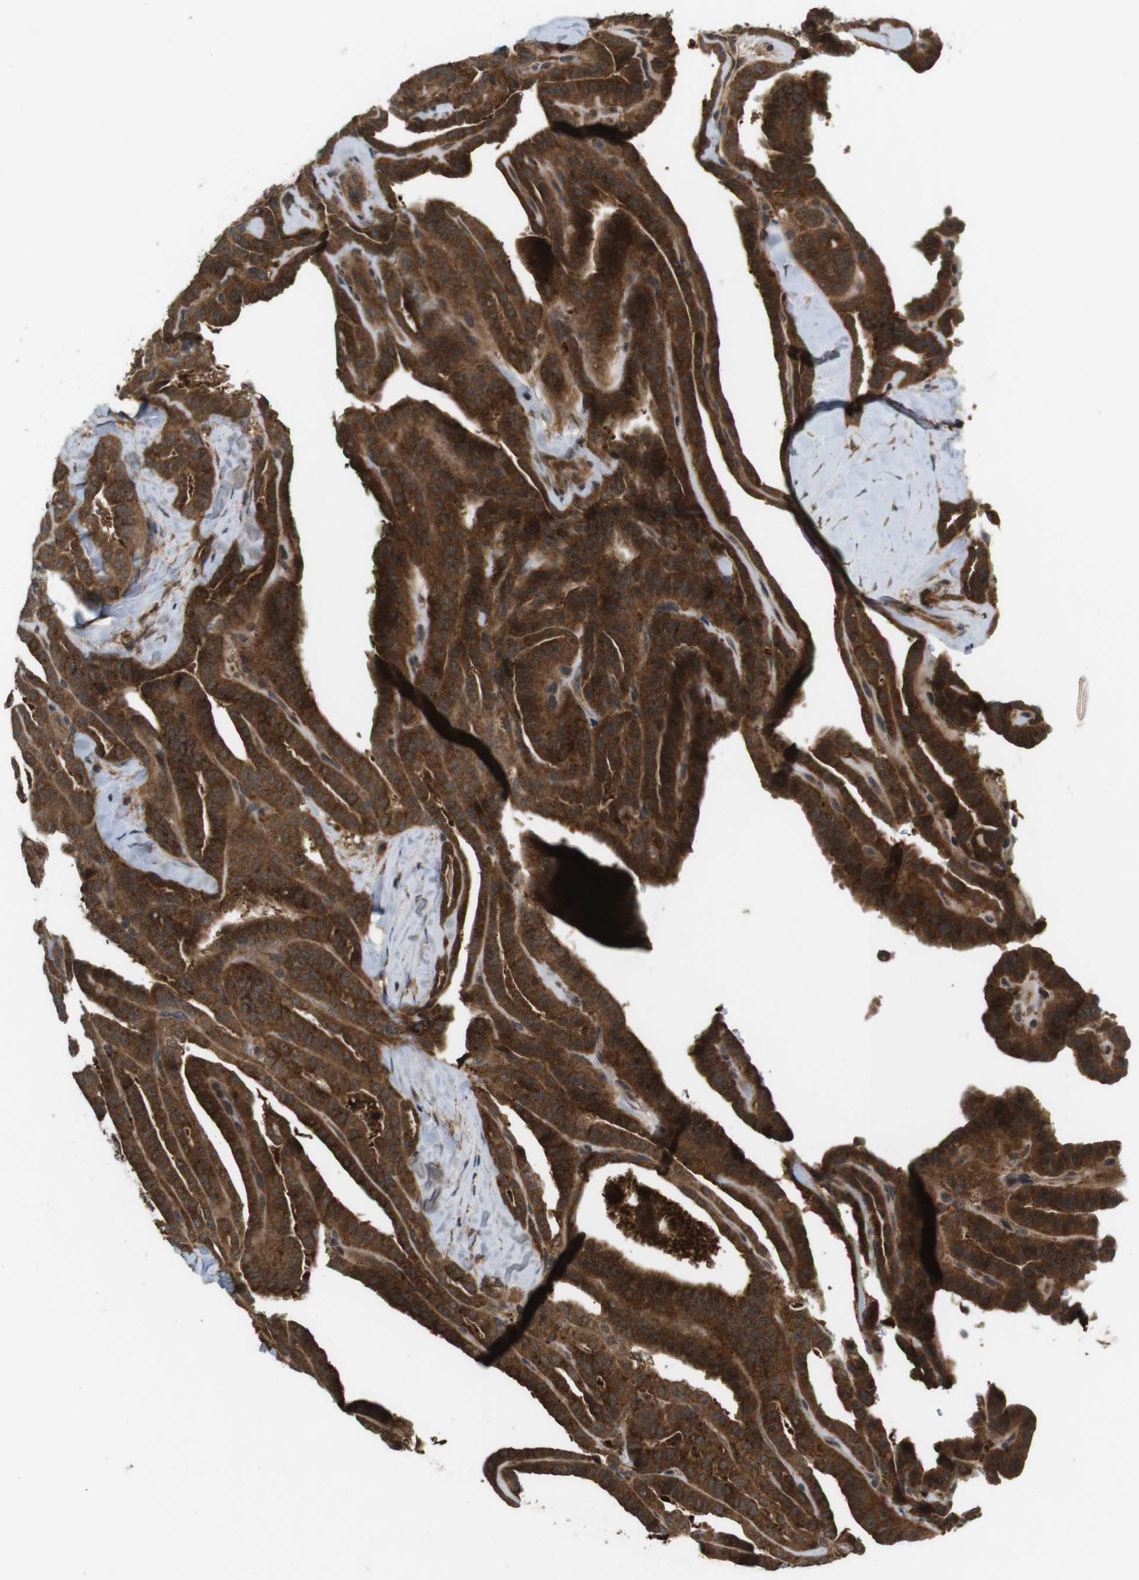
{"staining": {"intensity": "strong", "quantity": ">75%", "location": "cytoplasmic/membranous"}, "tissue": "thyroid cancer", "cell_type": "Tumor cells", "image_type": "cancer", "snomed": [{"axis": "morphology", "description": "Papillary adenocarcinoma, NOS"}, {"axis": "topography", "description": "Thyroid gland"}], "caption": "This photomicrograph displays thyroid papillary adenocarcinoma stained with immunohistochemistry to label a protein in brown. The cytoplasmic/membranous of tumor cells show strong positivity for the protein. Nuclei are counter-stained blue.", "gene": "NFKBIE", "patient": {"sex": "male", "age": 77}}